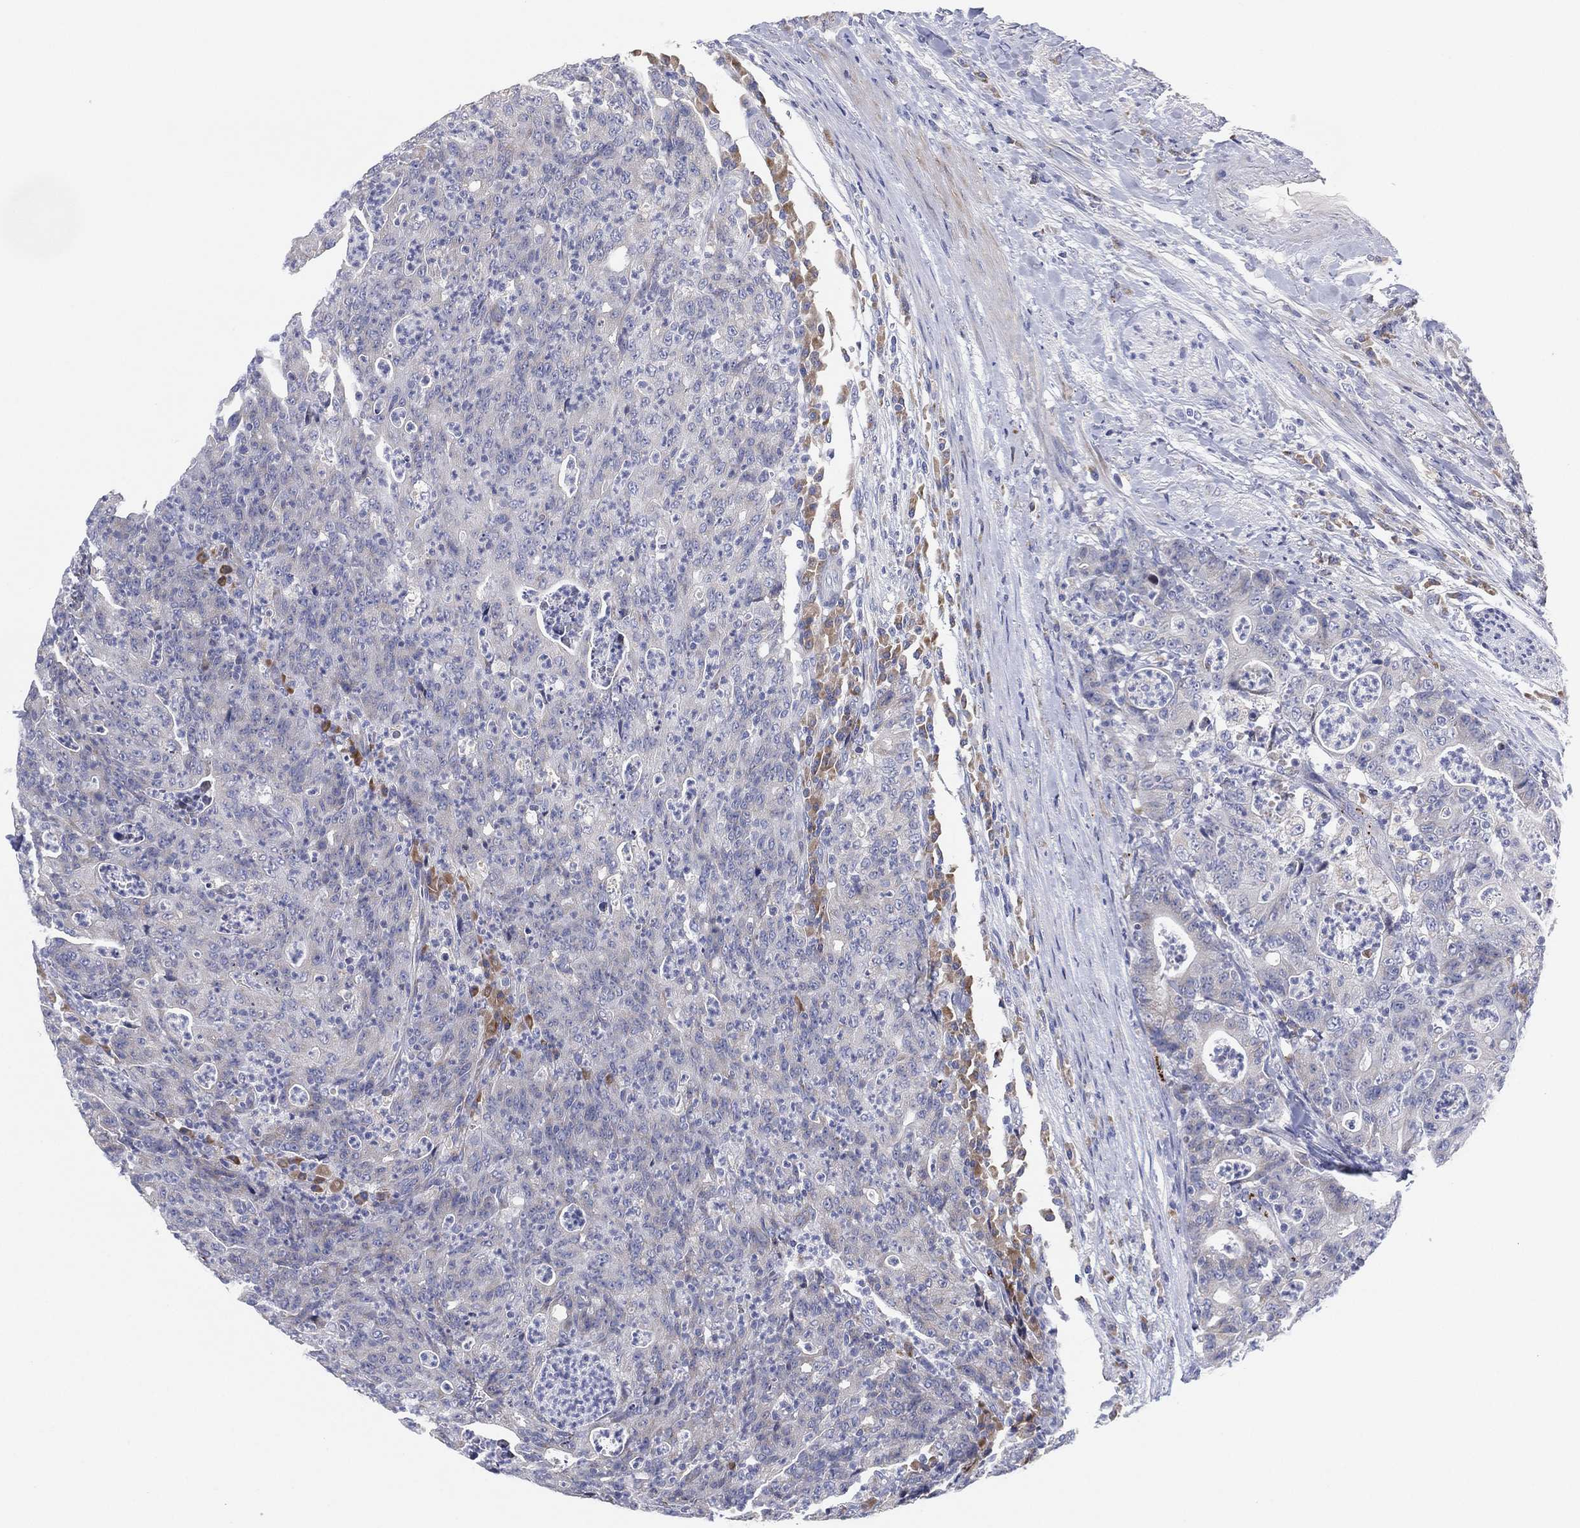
{"staining": {"intensity": "negative", "quantity": "none", "location": "none"}, "tissue": "colorectal cancer", "cell_type": "Tumor cells", "image_type": "cancer", "snomed": [{"axis": "morphology", "description": "Adenocarcinoma, NOS"}, {"axis": "topography", "description": "Colon"}], "caption": "IHC photomicrograph of adenocarcinoma (colorectal) stained for a protein (brown), which reveals no staining in tumor cells. (DAB IHC with hematoxylin counter stain).", "gene": "TMEM40", "patient": {"sex": "male", "age": 70}}